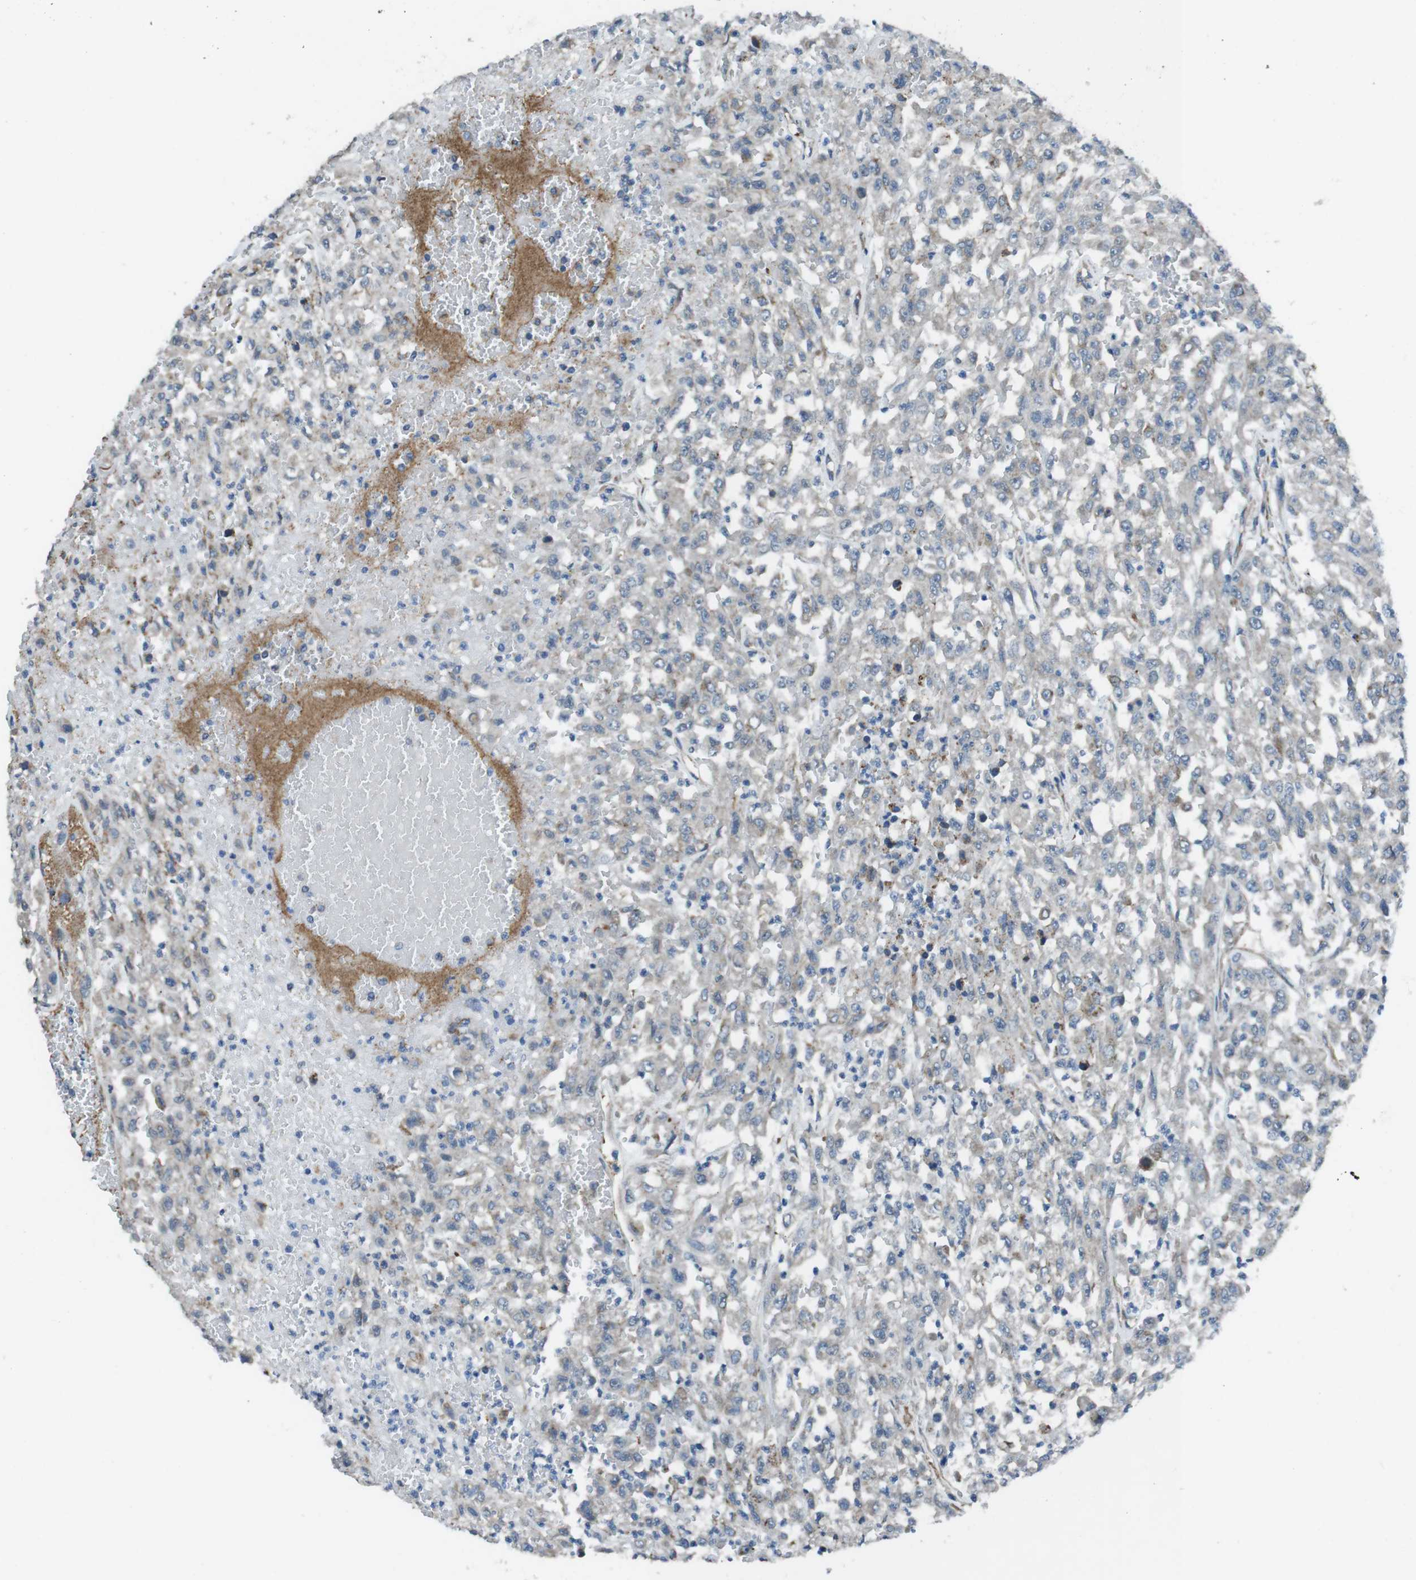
{"staining": {"intensity": "negative", "quantity": "none", "location": "none"}, "tissue": "urothelial cancer", "cell_type": "Tumor cells", "image_type": "cancer", "snomed": [{"axis": "morphology", "description": "Urothelial carcinoma, High grade"}, {"axis": "topography", "description": "Urinary bladder"}], "caption": "Micrograph shows no protein staining in tumor cells of high-grade urothelial carcinoma tissue.", "gene": "FAM174B", "patient": {"sex": "male", "age": 46}}